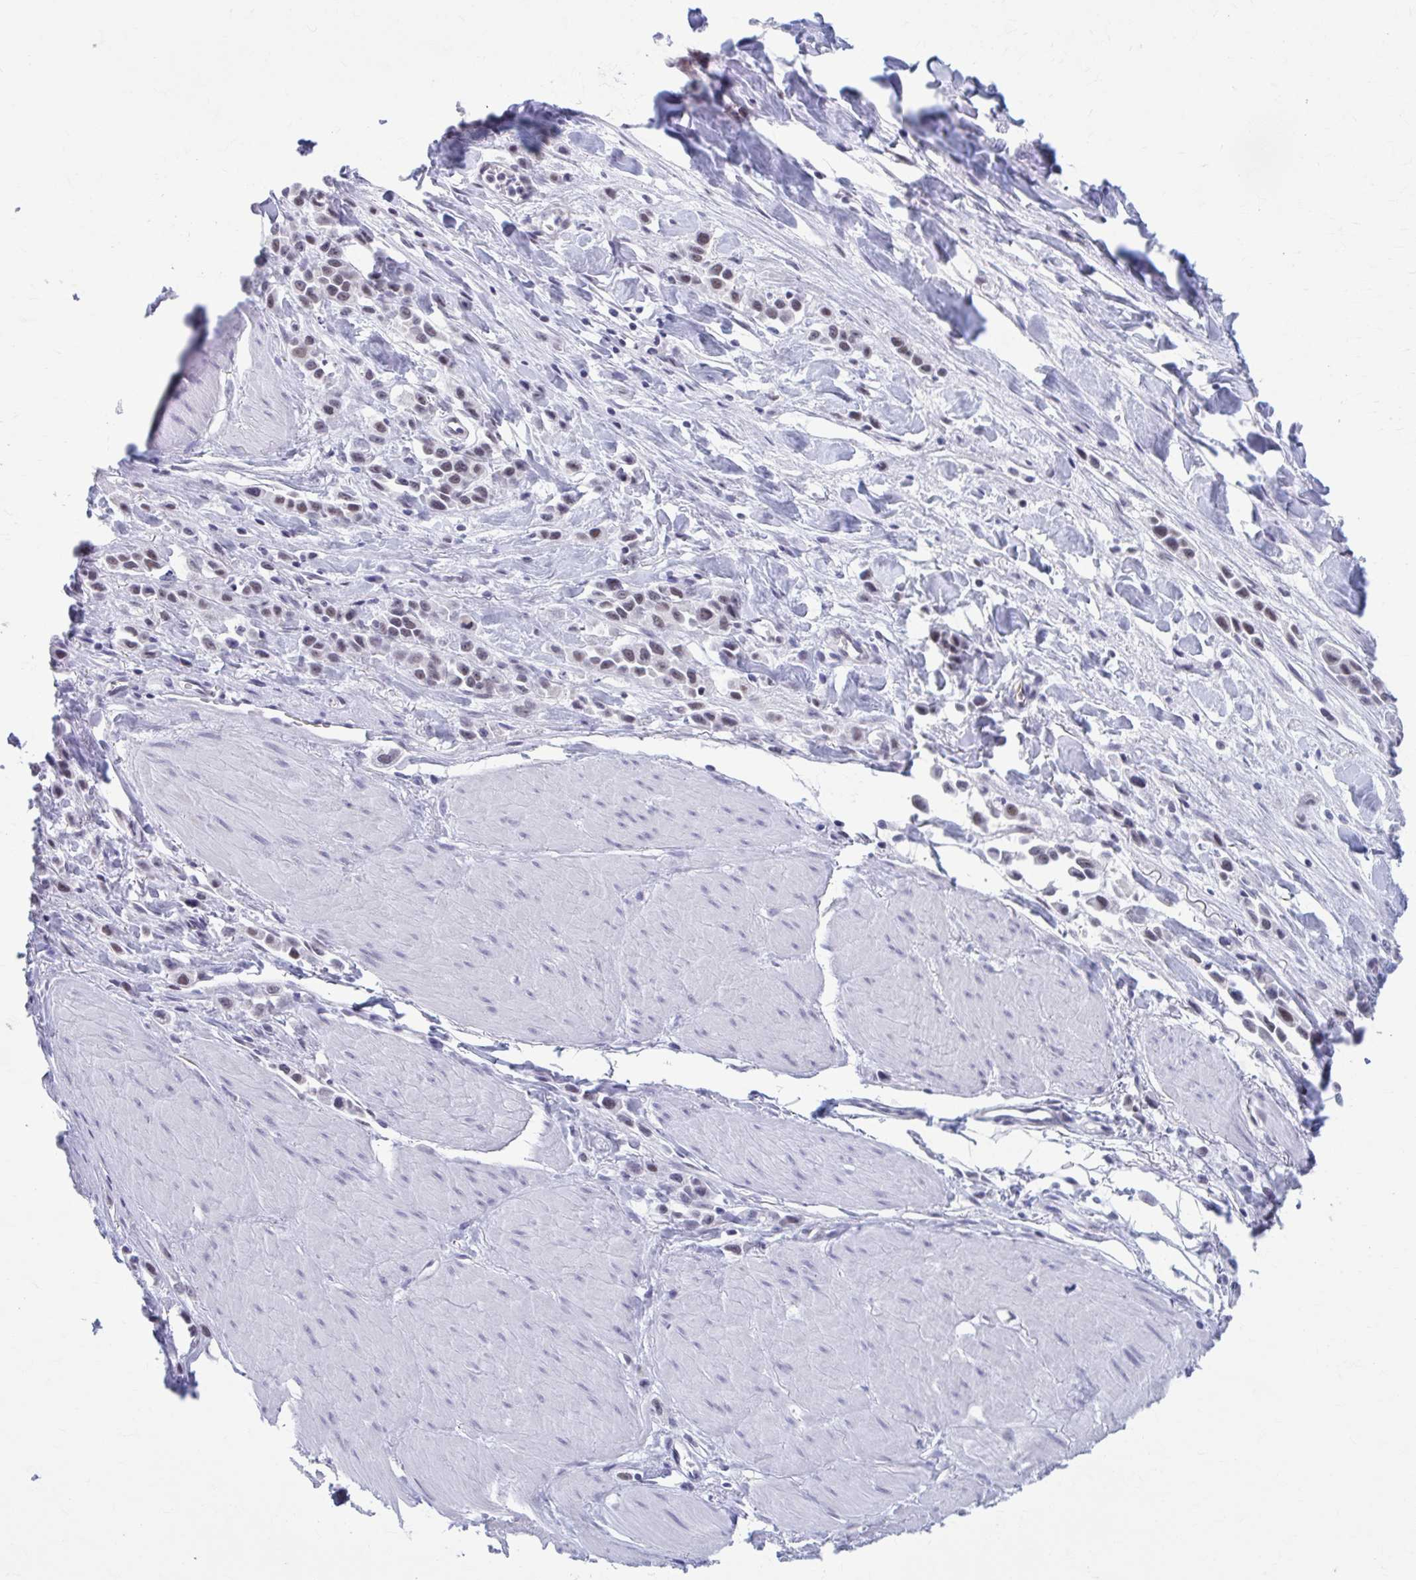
{"staining": {"intensity": "weak", "quantity": ">75%", "location": "nuclear"}, "tissue": "stomach cancer", "cell_type": "Tumor cells", "image_type": "cancer", "snomed": [{"axis": "morphology", "description": "Adenocarcinoma, NOS"}, {"axis": "topography", "description": "Stomach"}], "caption": "Brown immunohistochemical staining in human stomach cancer (adenocarcinoma) demonstrates weak nuclear expression in about >75% of tumor cells.", "gene": "CCDC105", "patient": {"sex": "male", "age": 47}}